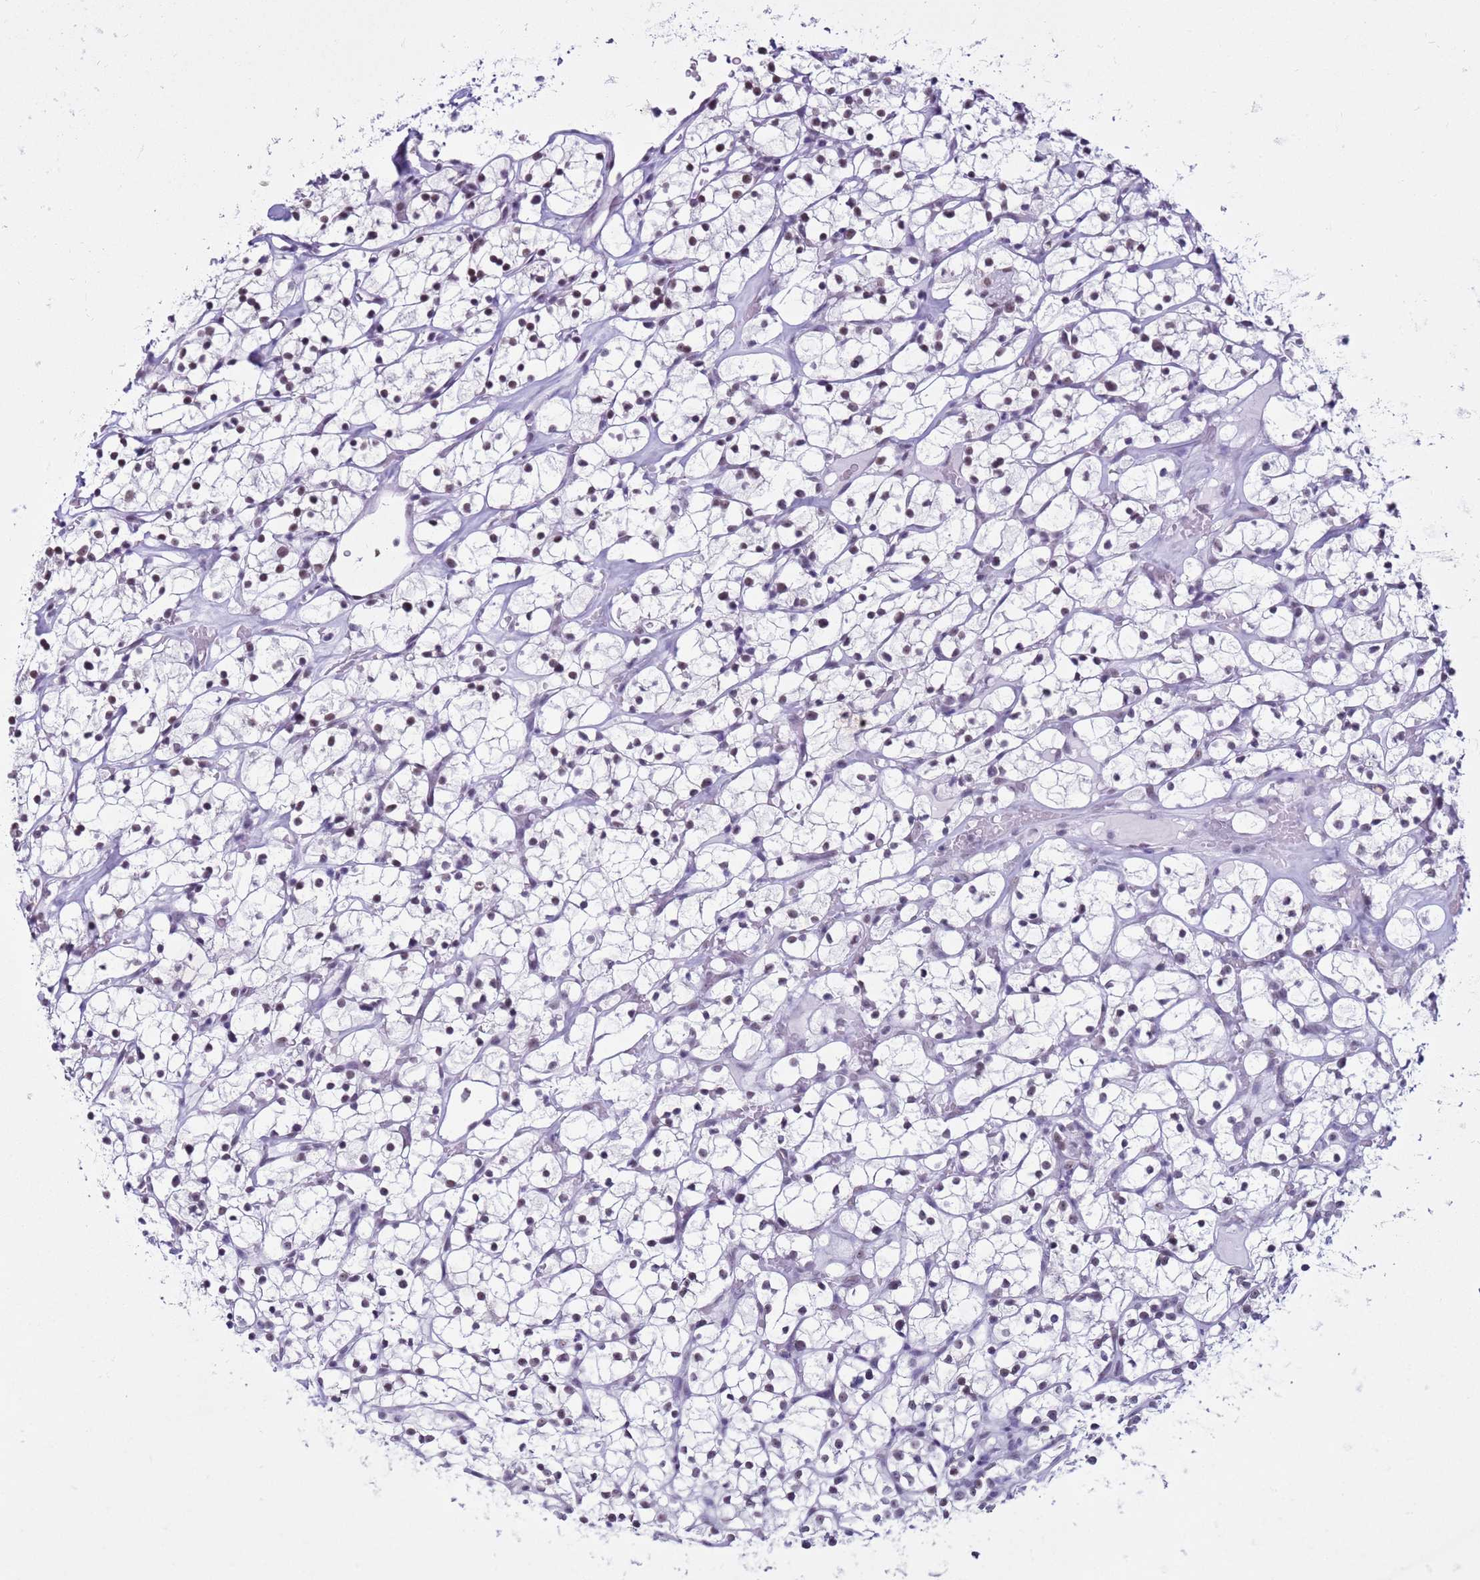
{"staining": {"intensity": "weak", "quantity": "<25%", "location": "nuclear"}, "tissue": "renal cancer", "cell_type": "Tumor cells", "image_type": "cancer", "snomed": [{"axis": "morphology", "description": "Adenocarcinoma, NOS"}, {"axis": "topography", "description": "Kidney"}], "caption": "This photomicrograph is of renal adenocarcinoma stained with immunohistochemistry to label a protein in brown with the nuclei are counter-stained blue. There is no positivity in tumor cells. Brightfield microscopy of IHC stained with DAB (brown) and hematoxylin (blue), captured at high magnification.", "gene": "DHX15", "patient": {"sex": "female", "age": 64}}